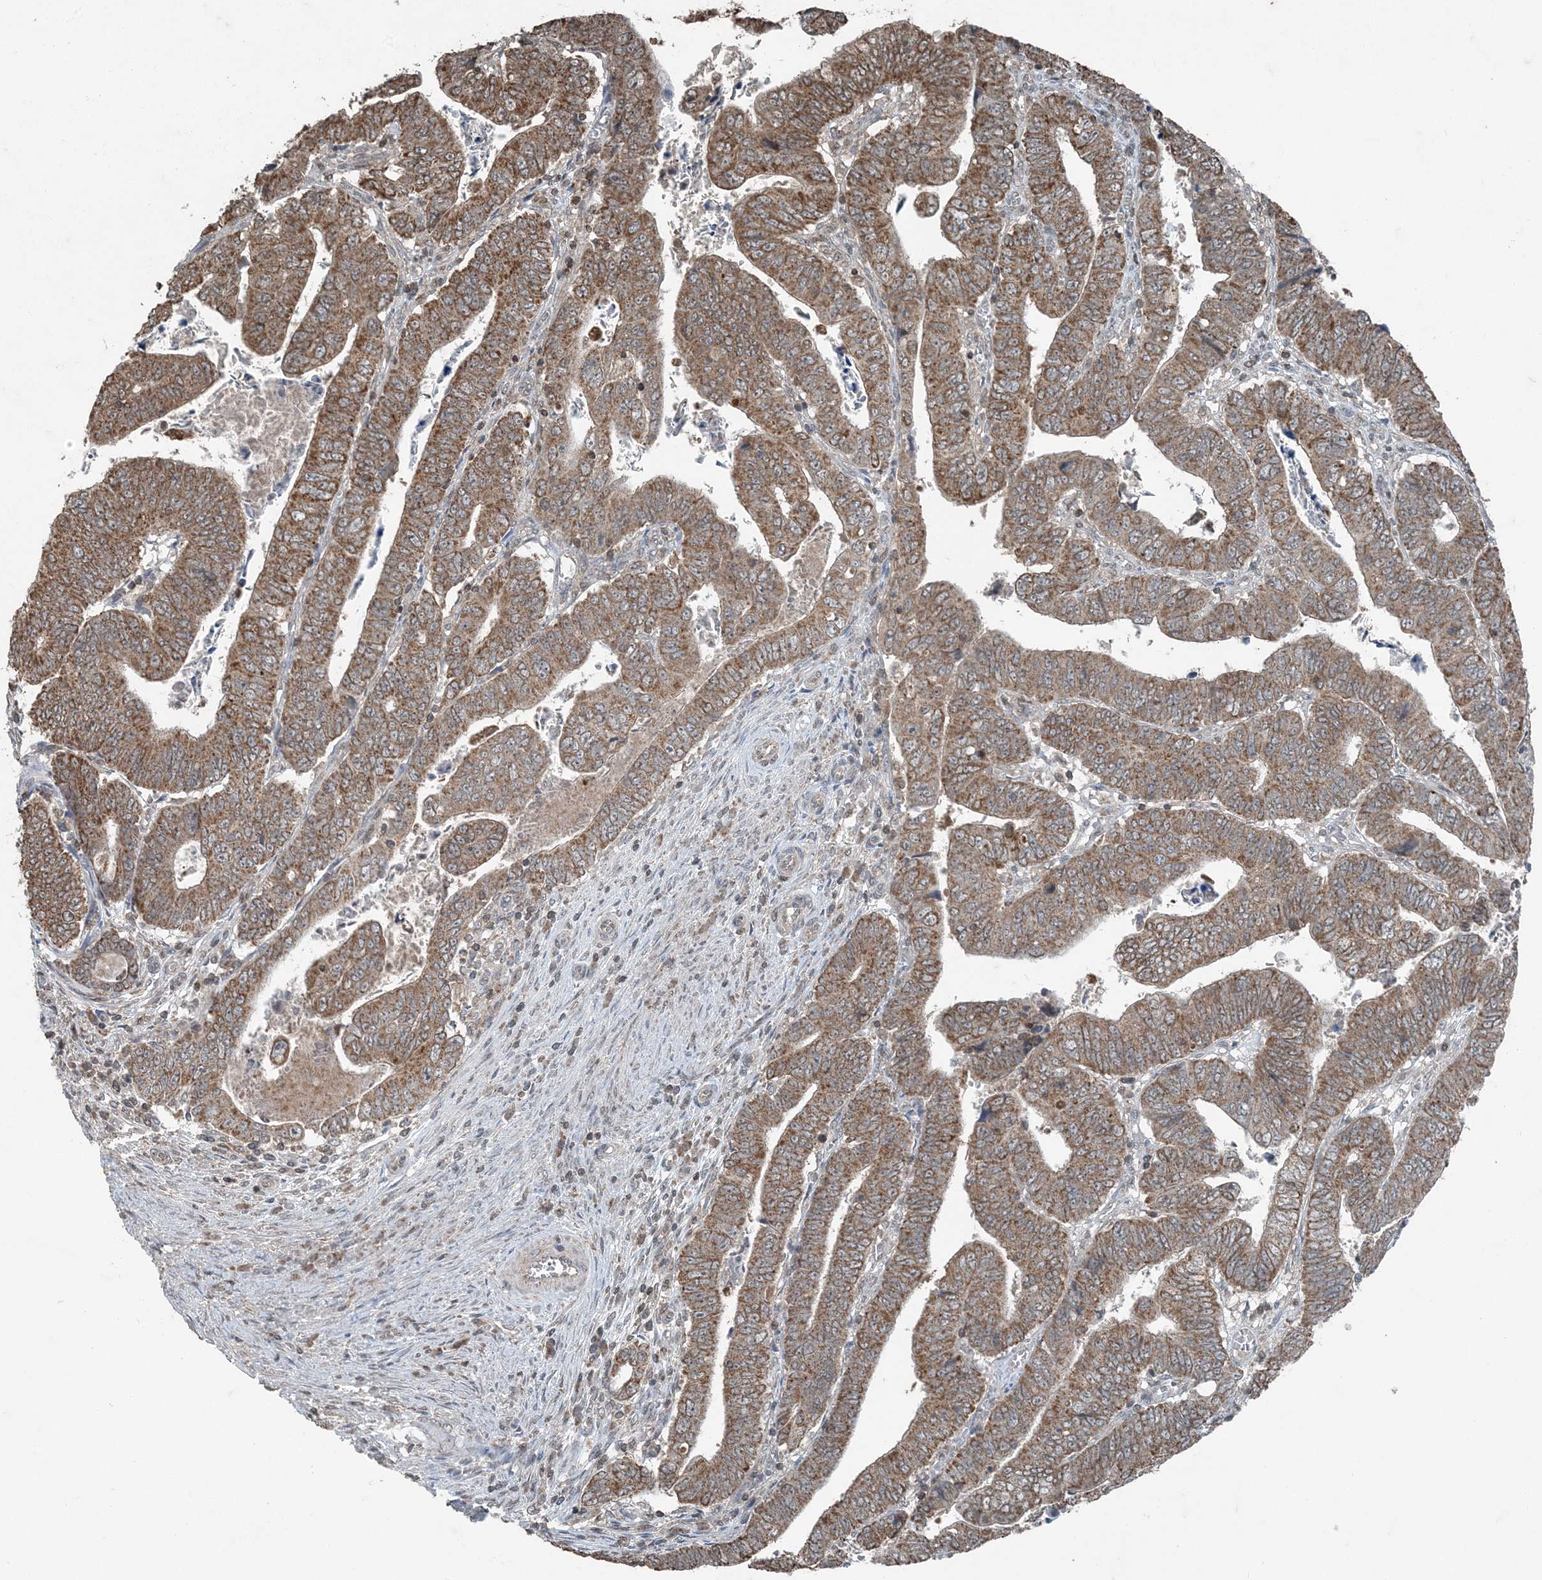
{"staining": {"intensity": "moderate", "quantity": ">75%", "location": "cytoplasmic/membranous"}, "tissue": "colorectal cancer", "cell_type": "Tumor cells", "image_type": "cancer", "snomed": [{"axis": "morphology", "description": "Normal tissue, NOS"}, {"axis": "morphology", "description": "Adenocarcinoma, NOS"}, {"axis": "topography", "description": "Rectum"}], "caption": "High-magnification brightfield microscopy of colorectal adenocarcinoma stained with DAB (brown) and counterstained with hematoxylin (blue). tumor cells exhibit moderate cytoplasmic/membranous positivity is seen in about>75% of cells.", "gene": "GNL1", "patient": {"sex": "female", "age": 65}}